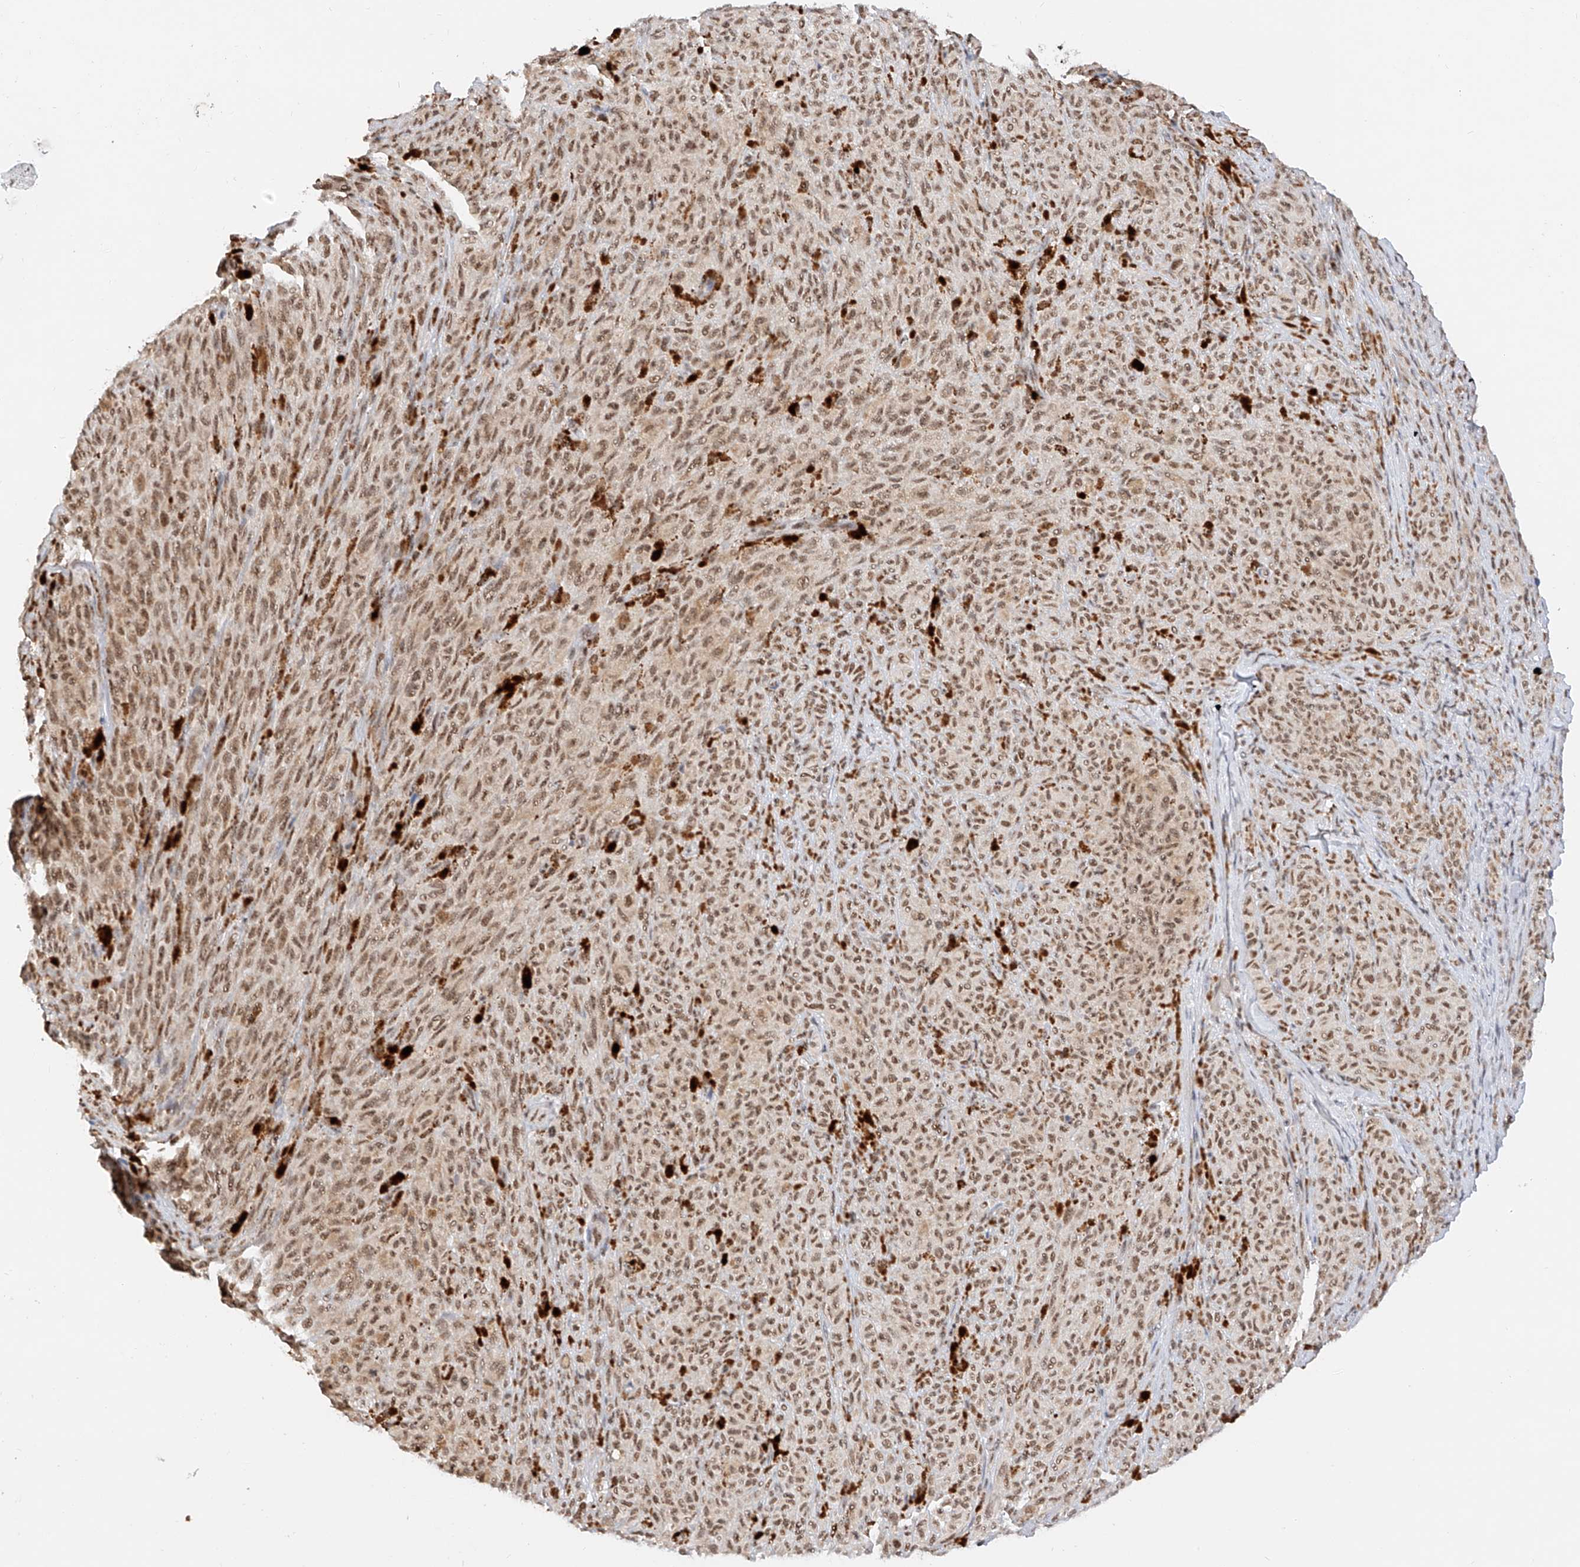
{"staining": {"intensity": "moderate", "quantity": ">75%", "location": "nuclear"}, "tissue": "melanoma", "cell_type": "Tumor cells", "image_type": "cancer", "snomed": [{"axis": "morphology", "description": "Malignant melanoma, NOS"}, {"axis": "topography", "description": "Skin"}], "caption": "This is a photomicrograph of immunohistochemistry (IHC) staining of malignant melanoma, which shows moderate staining in the nuclear of tumor cells.", "gene": "NRF1", "patient": {"sex": "female", "age": 82}}